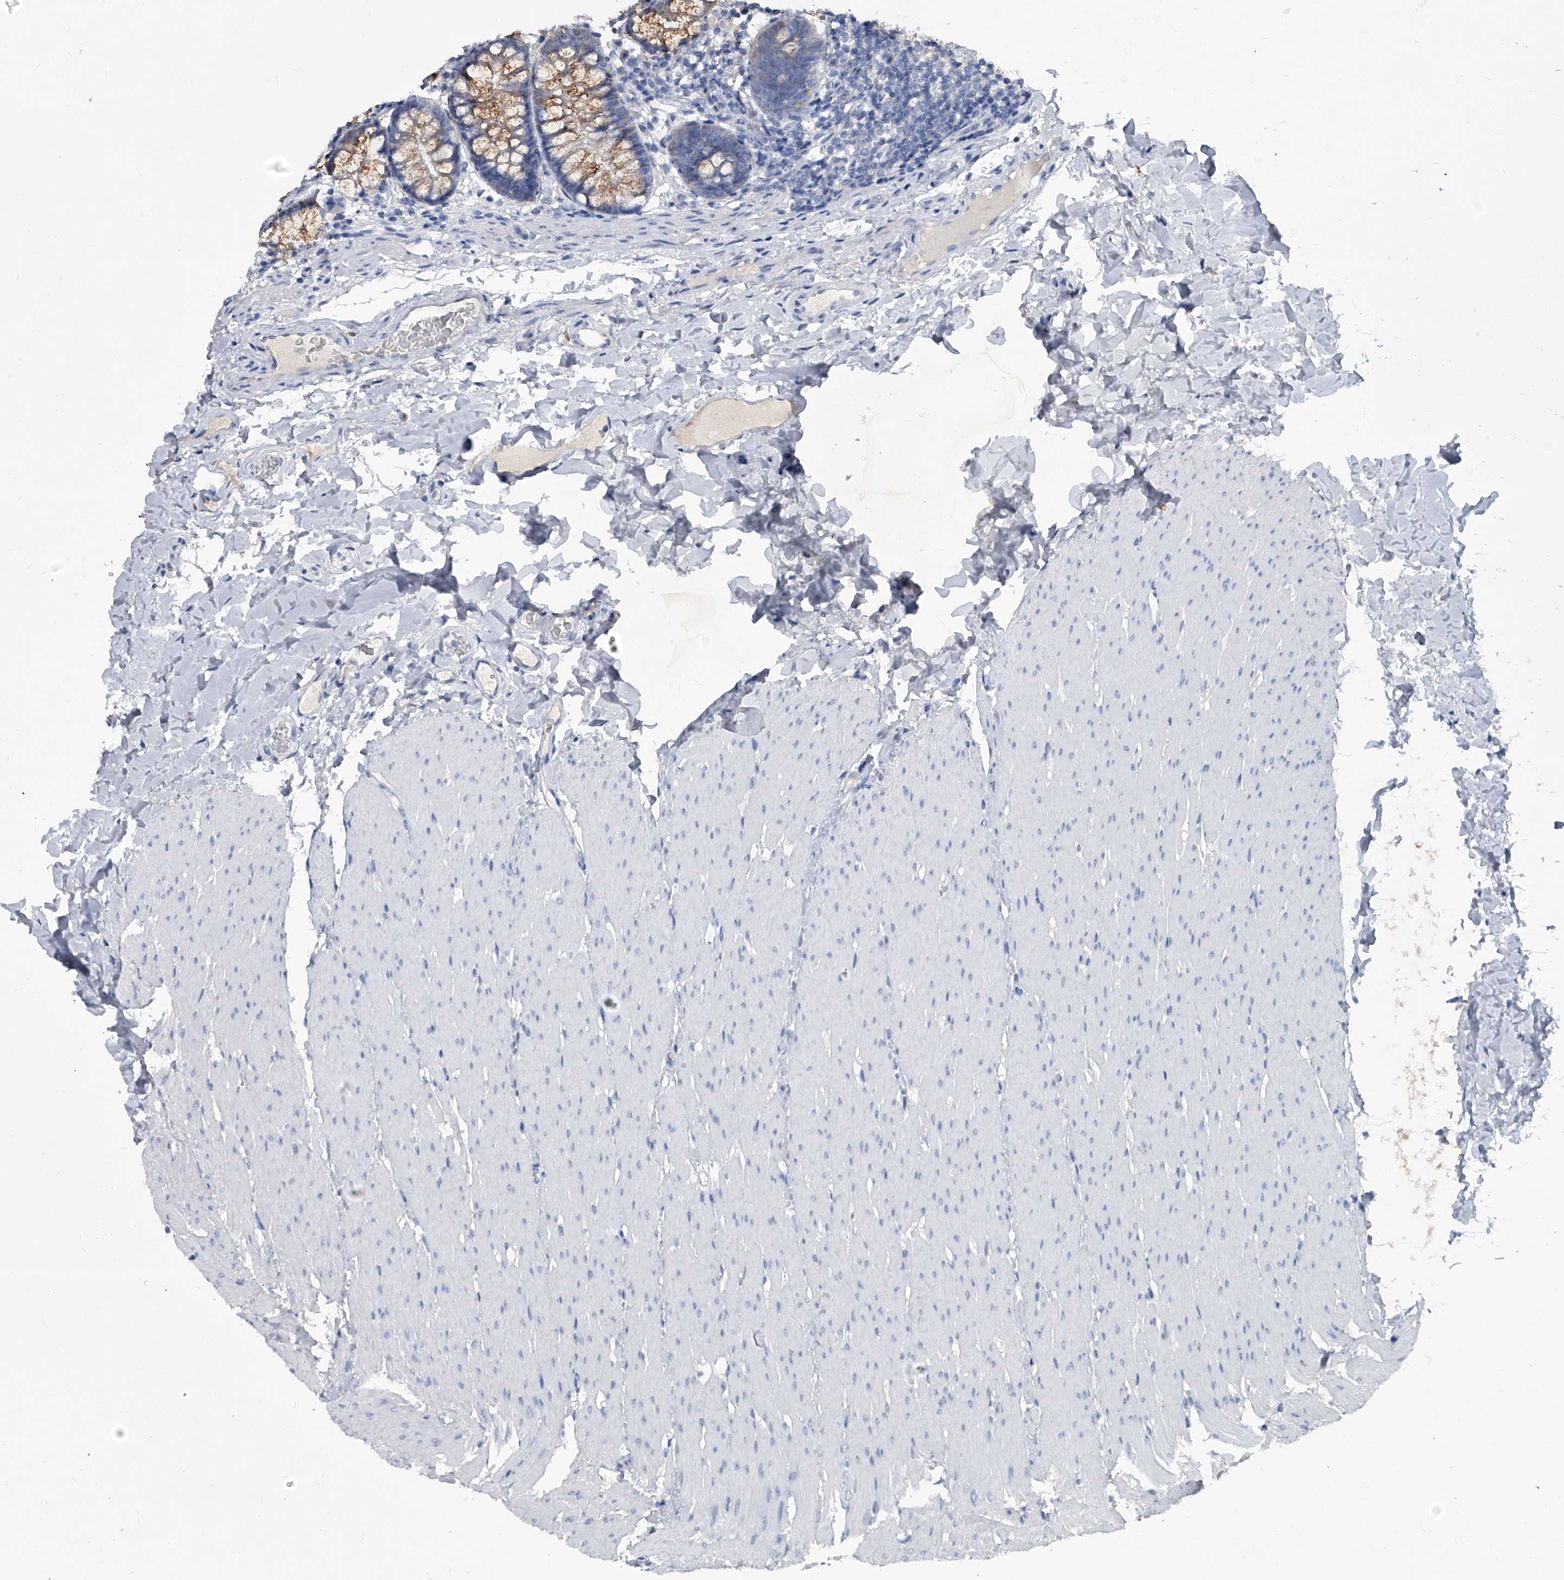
{"staining": {"intensity": "negative", "quantity": "none", "location": "none"}, "tissue": "colon", "cell_type": "Endothelial cells", "image_type": "normal", "snomed": [{"axis": "morphology", "description": "Normal tissue, NOS"}, {"axis": "topography", "description": "Colon"}], "caption": "Human colon stained for a protein using immunohistochemistry (IHC) exhibits no expression in endothelial cells.", "gene": "BCAS1", "patient": {"sex": "female", "age": 62}}